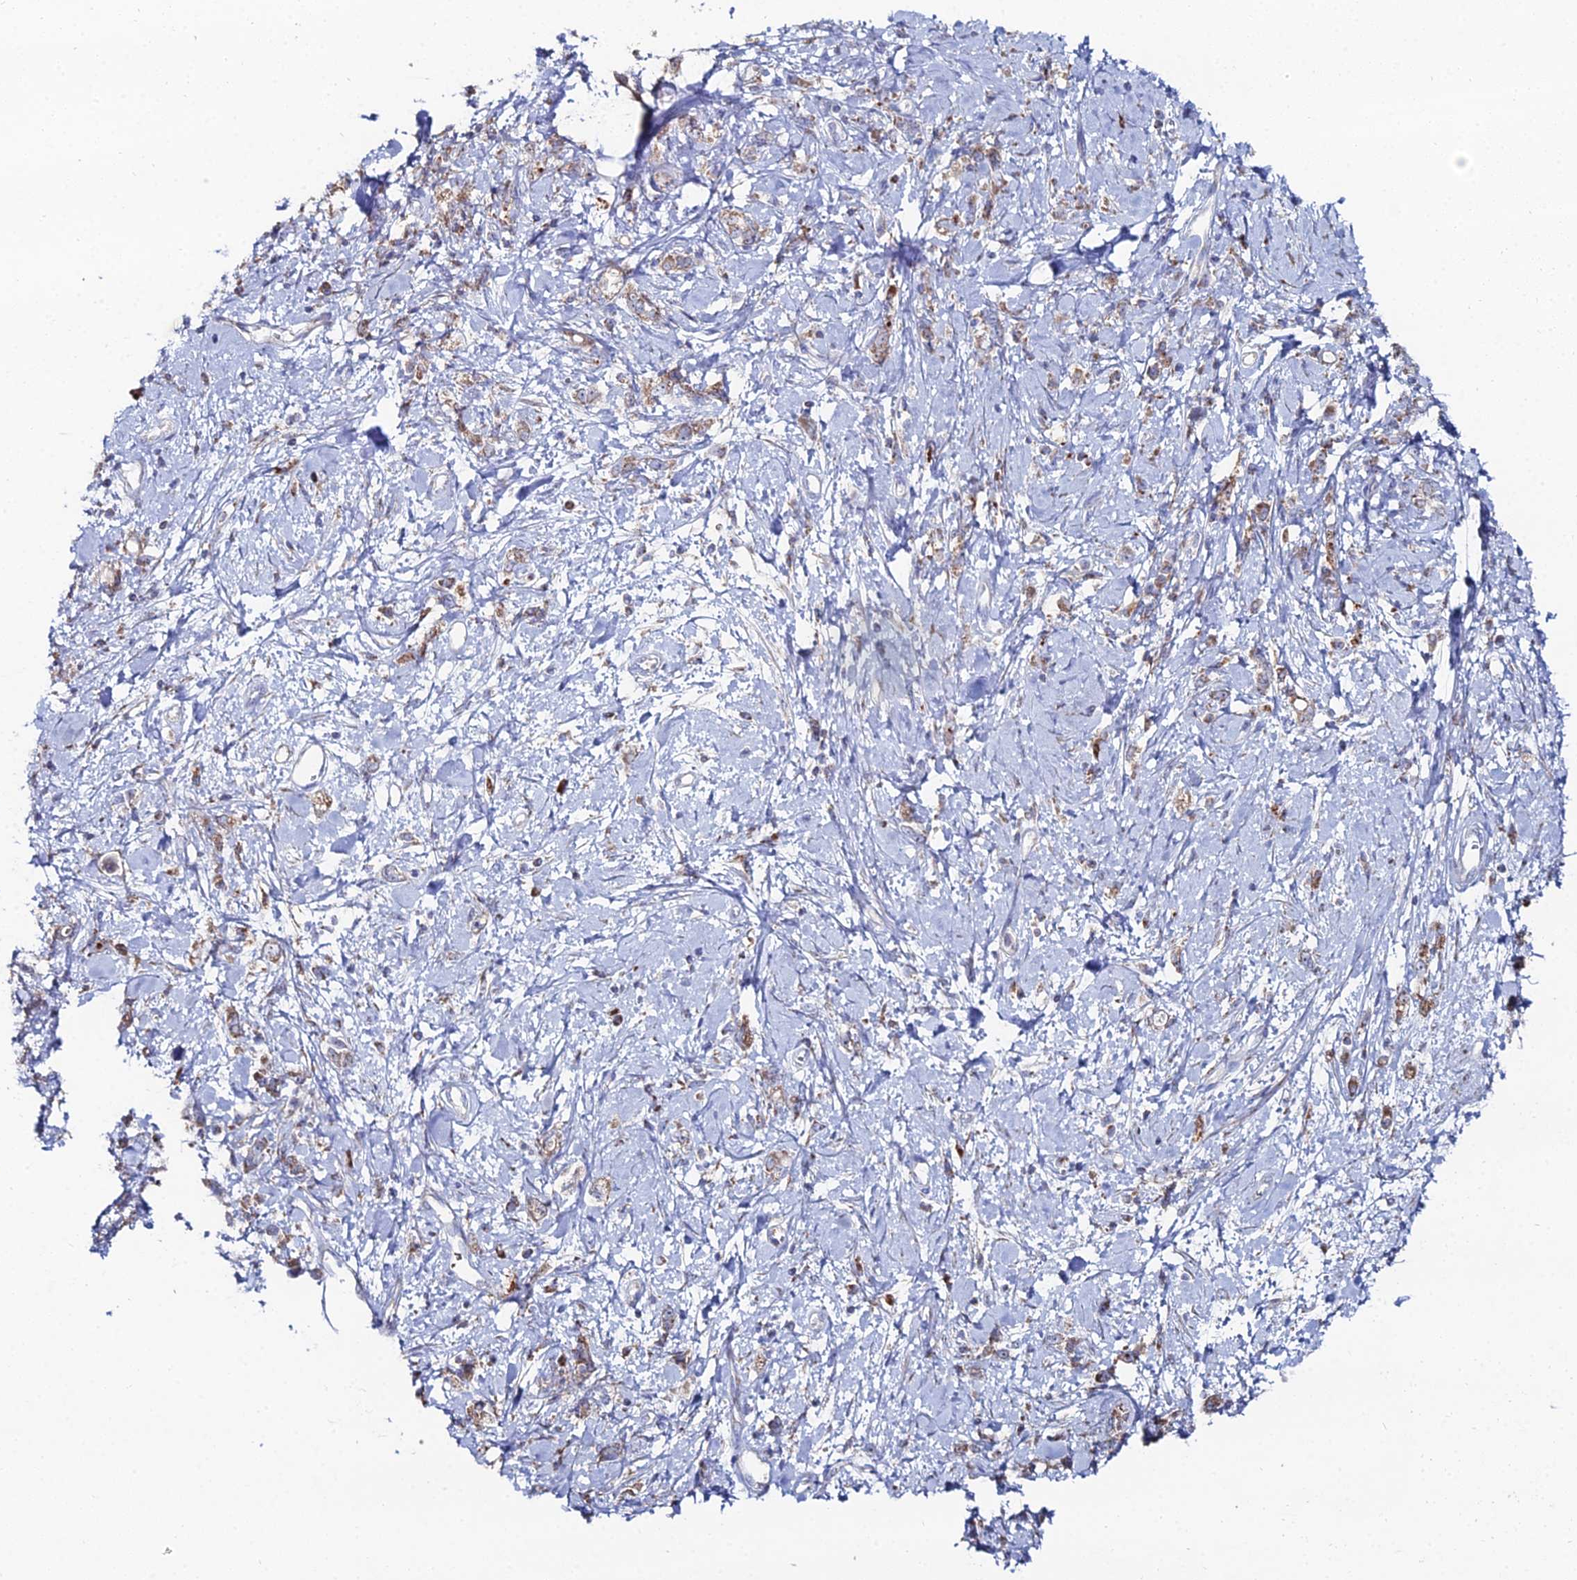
{"staining": {"intensity": "moderate", "quantity": "25%-75%", "location": "cytoplasmic/membranous"}, "tissue": "stomach cancer", "cell_type": "Tumor cells", "image_type": "cancer", "snomed": [{"axis": "morphology", "description": "Adenocarcinoma, NOS"}, {"axis": "topography", "description": "Stomach"}], "caption": "Moderate cytoplasmic/membranous expression is appreciated in about 25%-75% of tumor cells in adenocarcinoma (stomach). (brown staining indicates protein expression, while blue staining denotes nuclei).", "gene": "MPC1", "patient": {"sex": "female", "age": 76}}